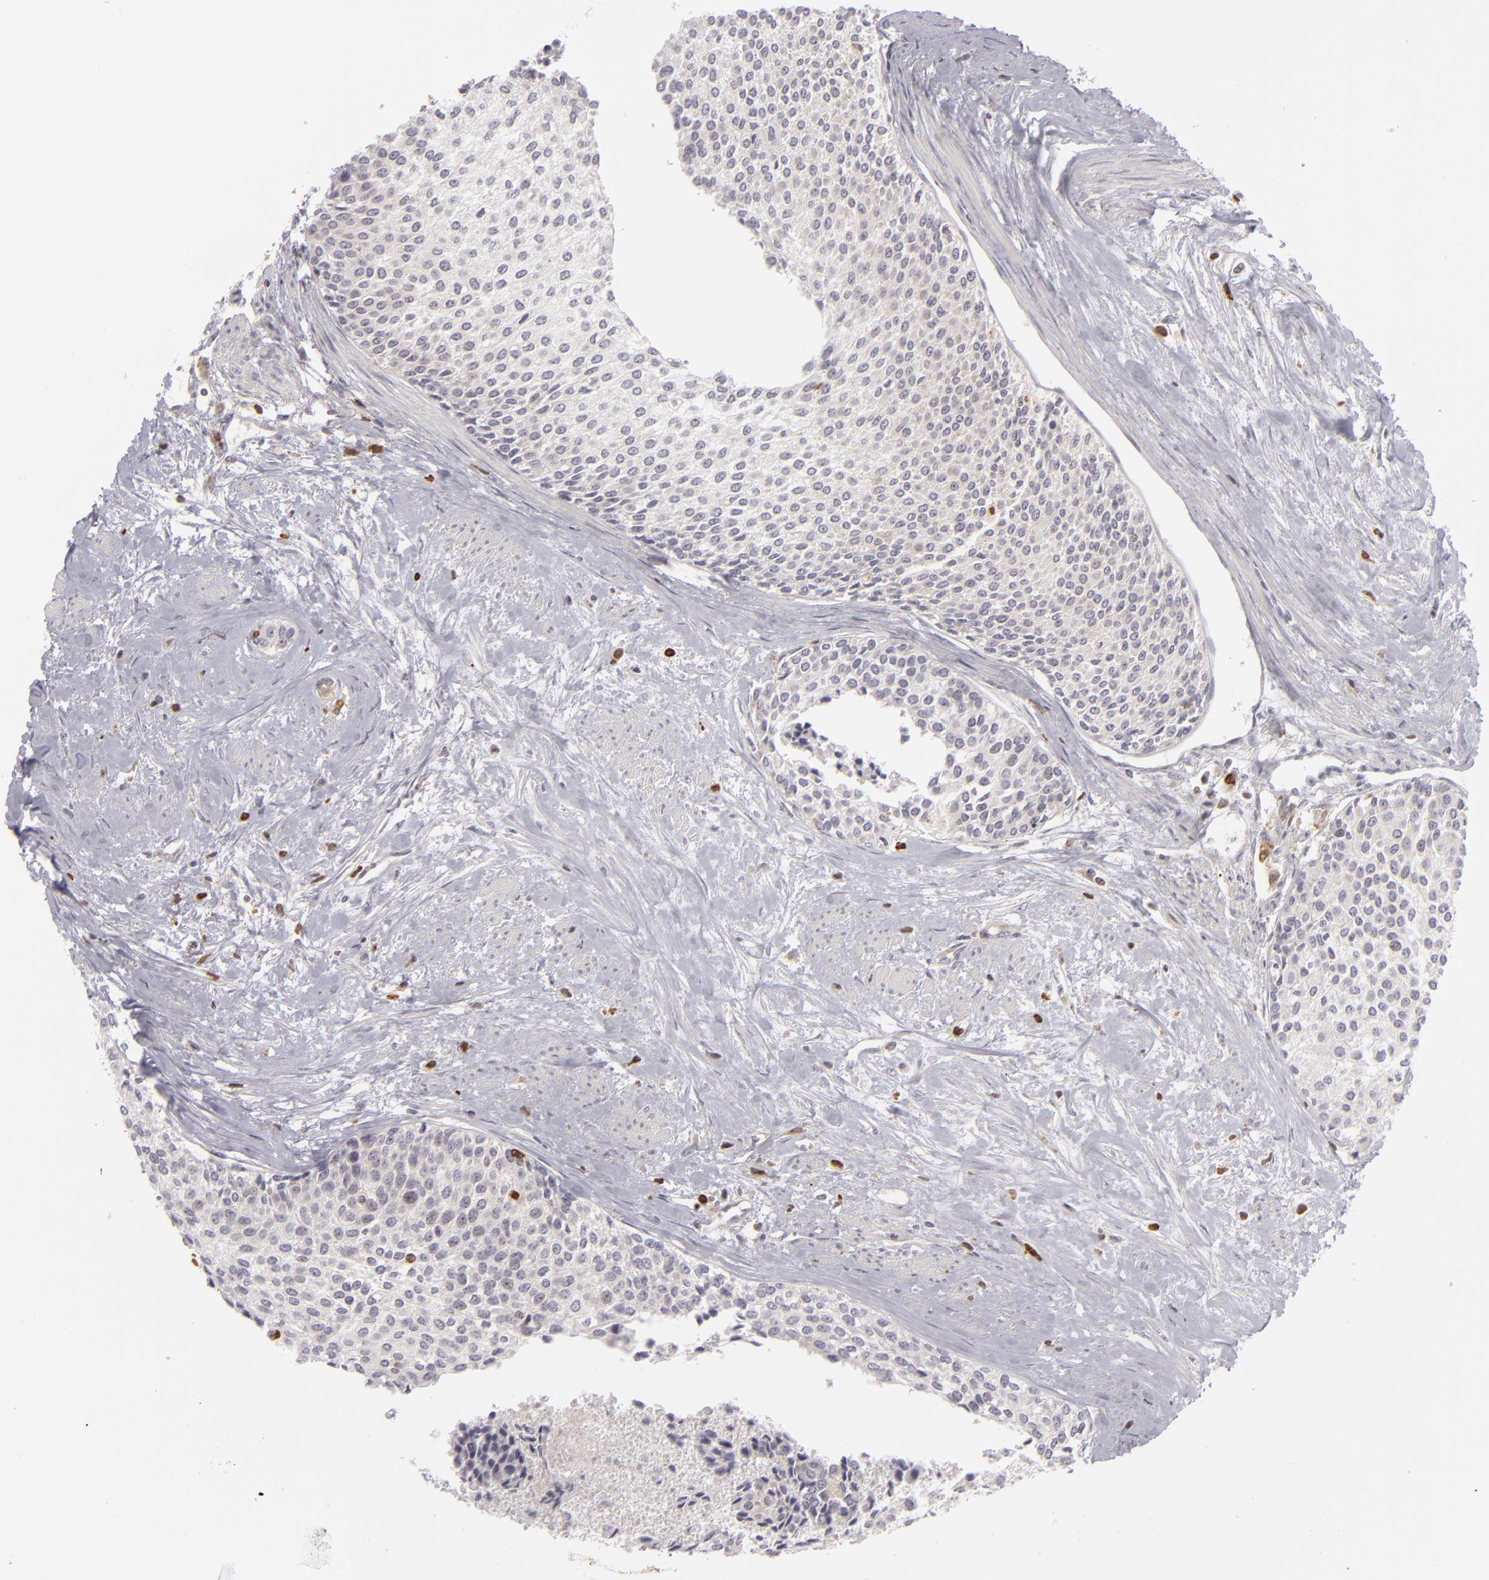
{"staining": {"intensity": "weak", "quantity": "<25%", "location": "cytoplasmic/membranous"}, "tissue": "urothelial cancer", "cell_type": "Tumor cells", "image_type": "cancer", "snomed": [{"axis": "morphology", "description": "Urothelial carcinoma, Low grade"}, {"axis": "topography", "description": "Urinary bladder"}], "caption": "High power microscopy photomicrograph of an IHC image of urothelial cancer, revealing no significant positivity in tumor cells.", "gene": "APOBEC3G", "patient": {"sex": "female", "age": 73}}